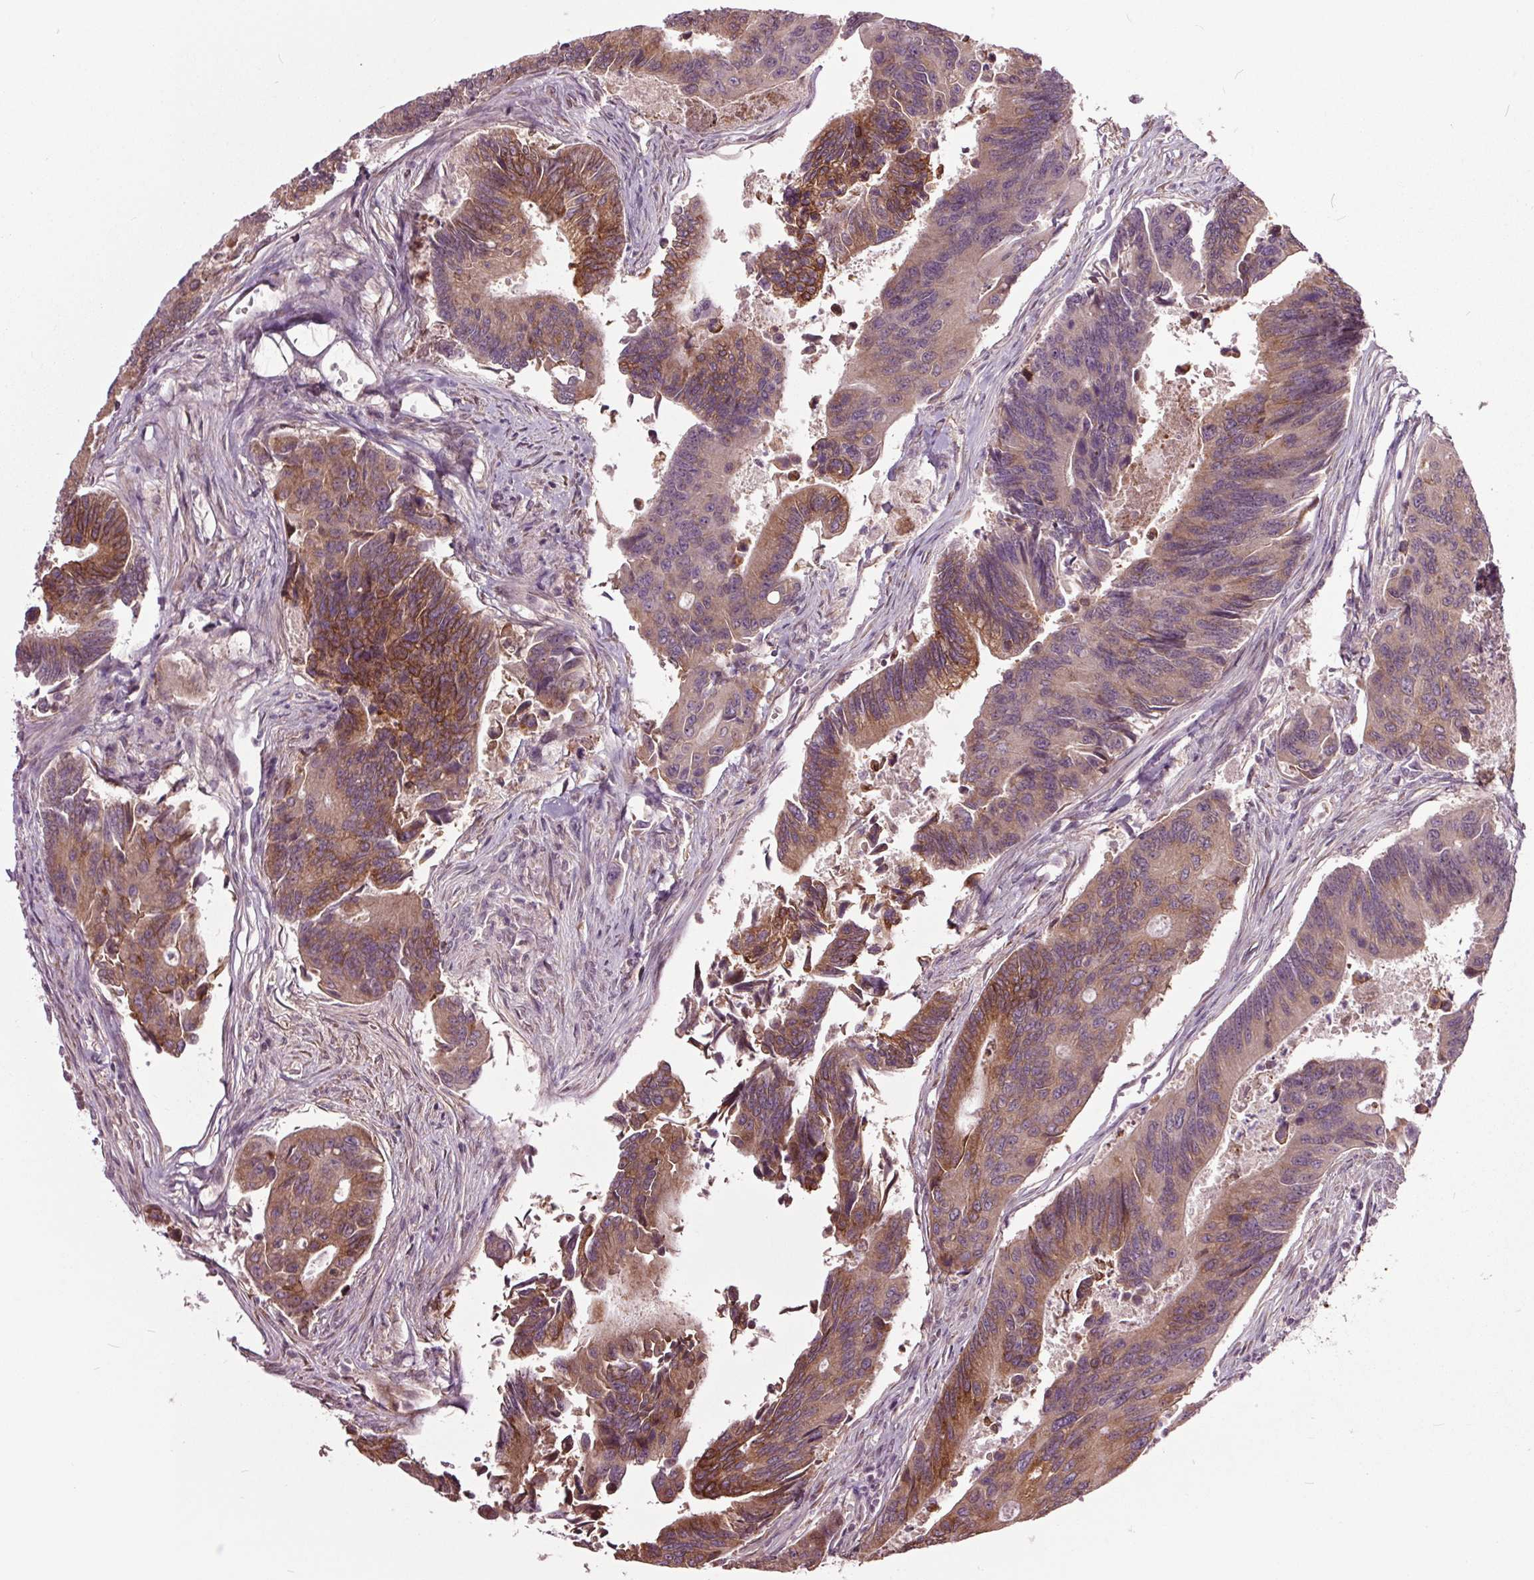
{"staining": {"intensity": "moderate", "quantity": "25%-75%", "location": "cytoplasmic/membranous"}, "tissue": "colorectal cancer", "cell_type": "Tumor cells", "image_type": "cancer", "snomed": [{"axis": "morphology", "description": "Adenocarcinoma, NOS"}, {"axis": "topography", "description": "Colon"}], "caption": "Tumor cells demonstrate medium levels of moderate cytoplasmic/membranous staining in approximately 25%-75% of cells in adenocarcinoma (colorectal).", "gene": "HAUS5", "patient": {"sex": "female", "age": 67}}